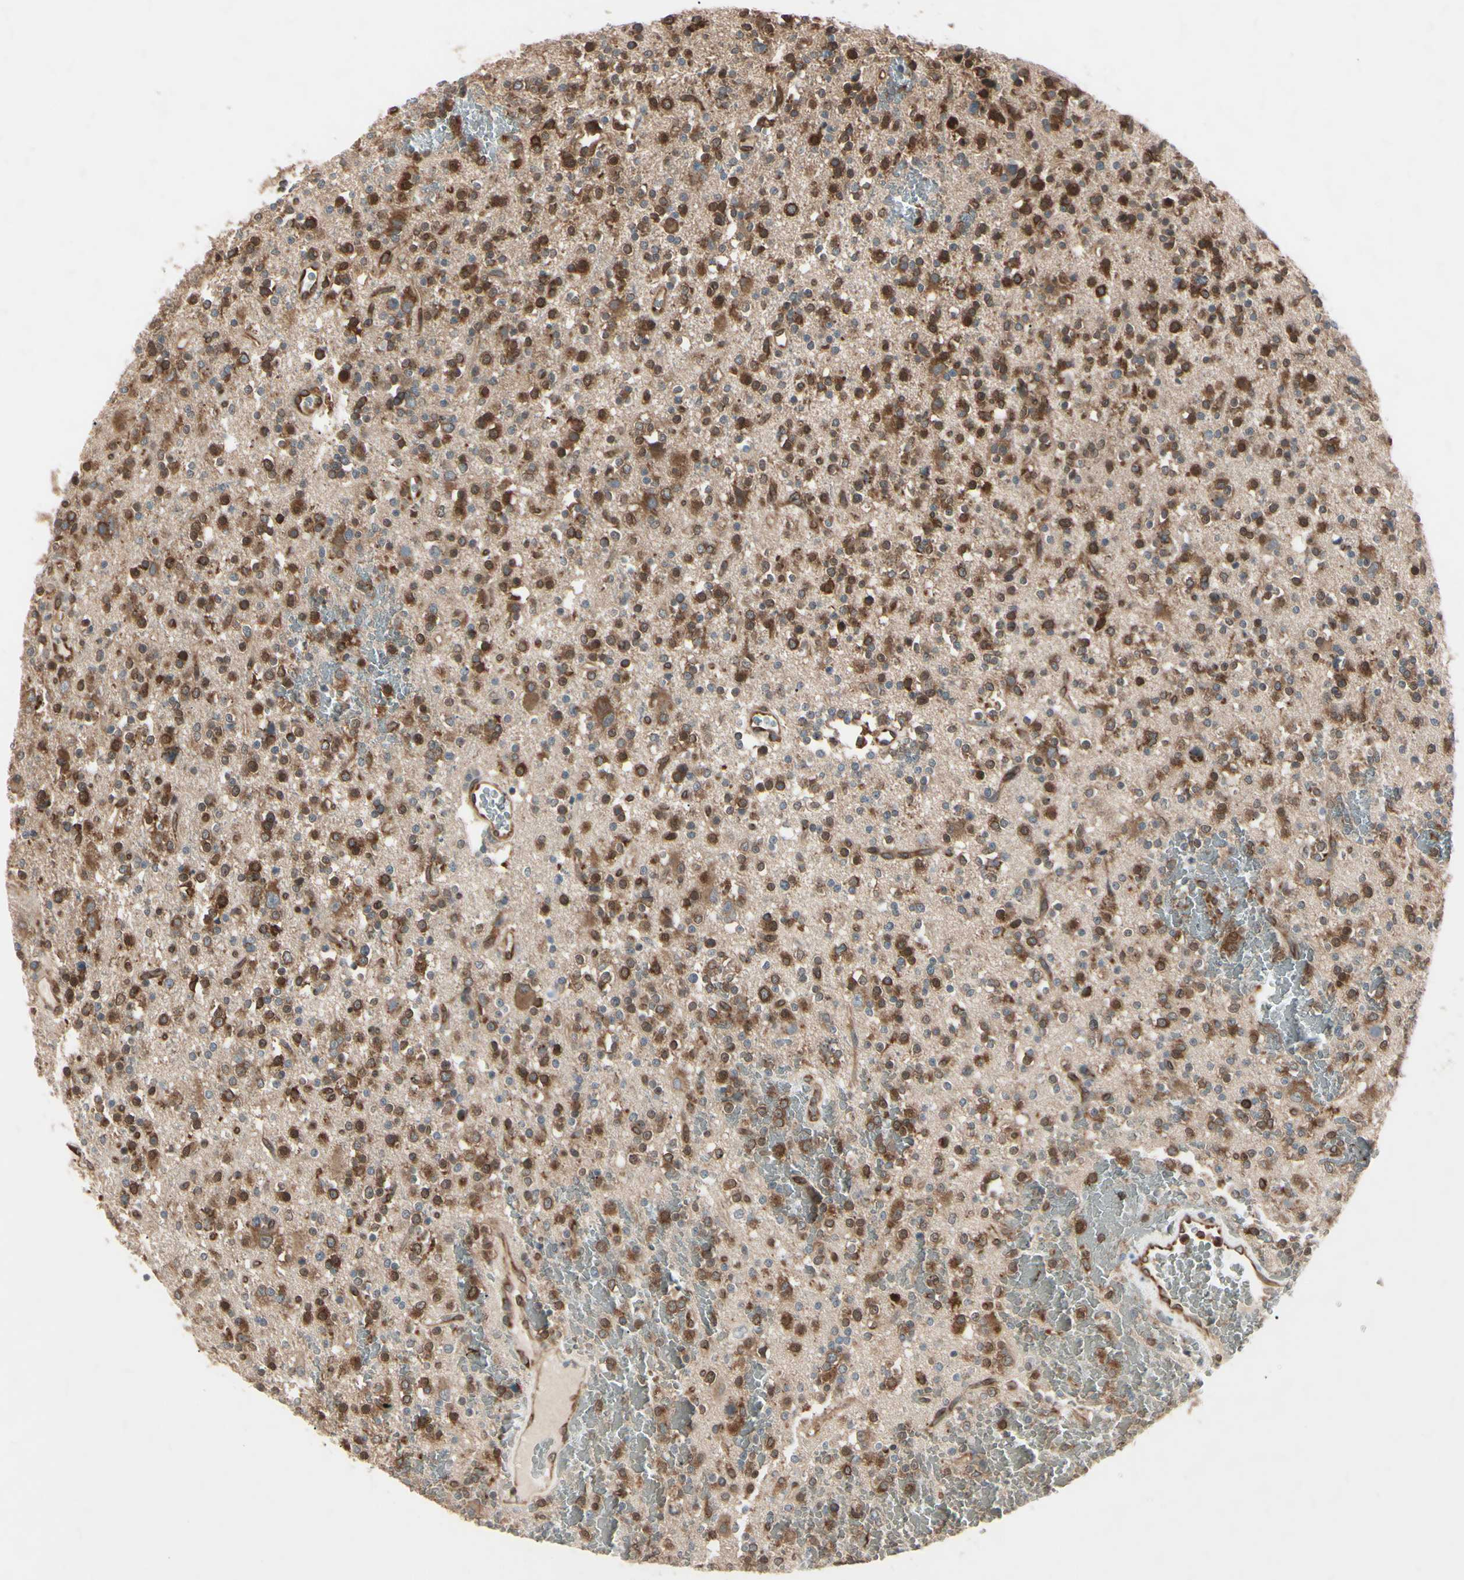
{"staining": {"intensity": "strong", "quantity": ">75%", "location": "cytoplasmic/membranous,nuclear"}, "tissue": "glioma", "cell_type": "Tumor cells", "image_type": "cancer", "snomed": [{"axis": "morphology", "description": "Glioma, malignant, High grade"}, {"axis": "topography", "description": "Brain"}], "caption": "Strong cytoplasmic/membranous and nuclear protein positivity is seen in approximately >75% of tumor cells in glioma. Nuclei are stained in blue.", "gene": "MAPRE1", "patient": {"sex": "male", "age": 47}}